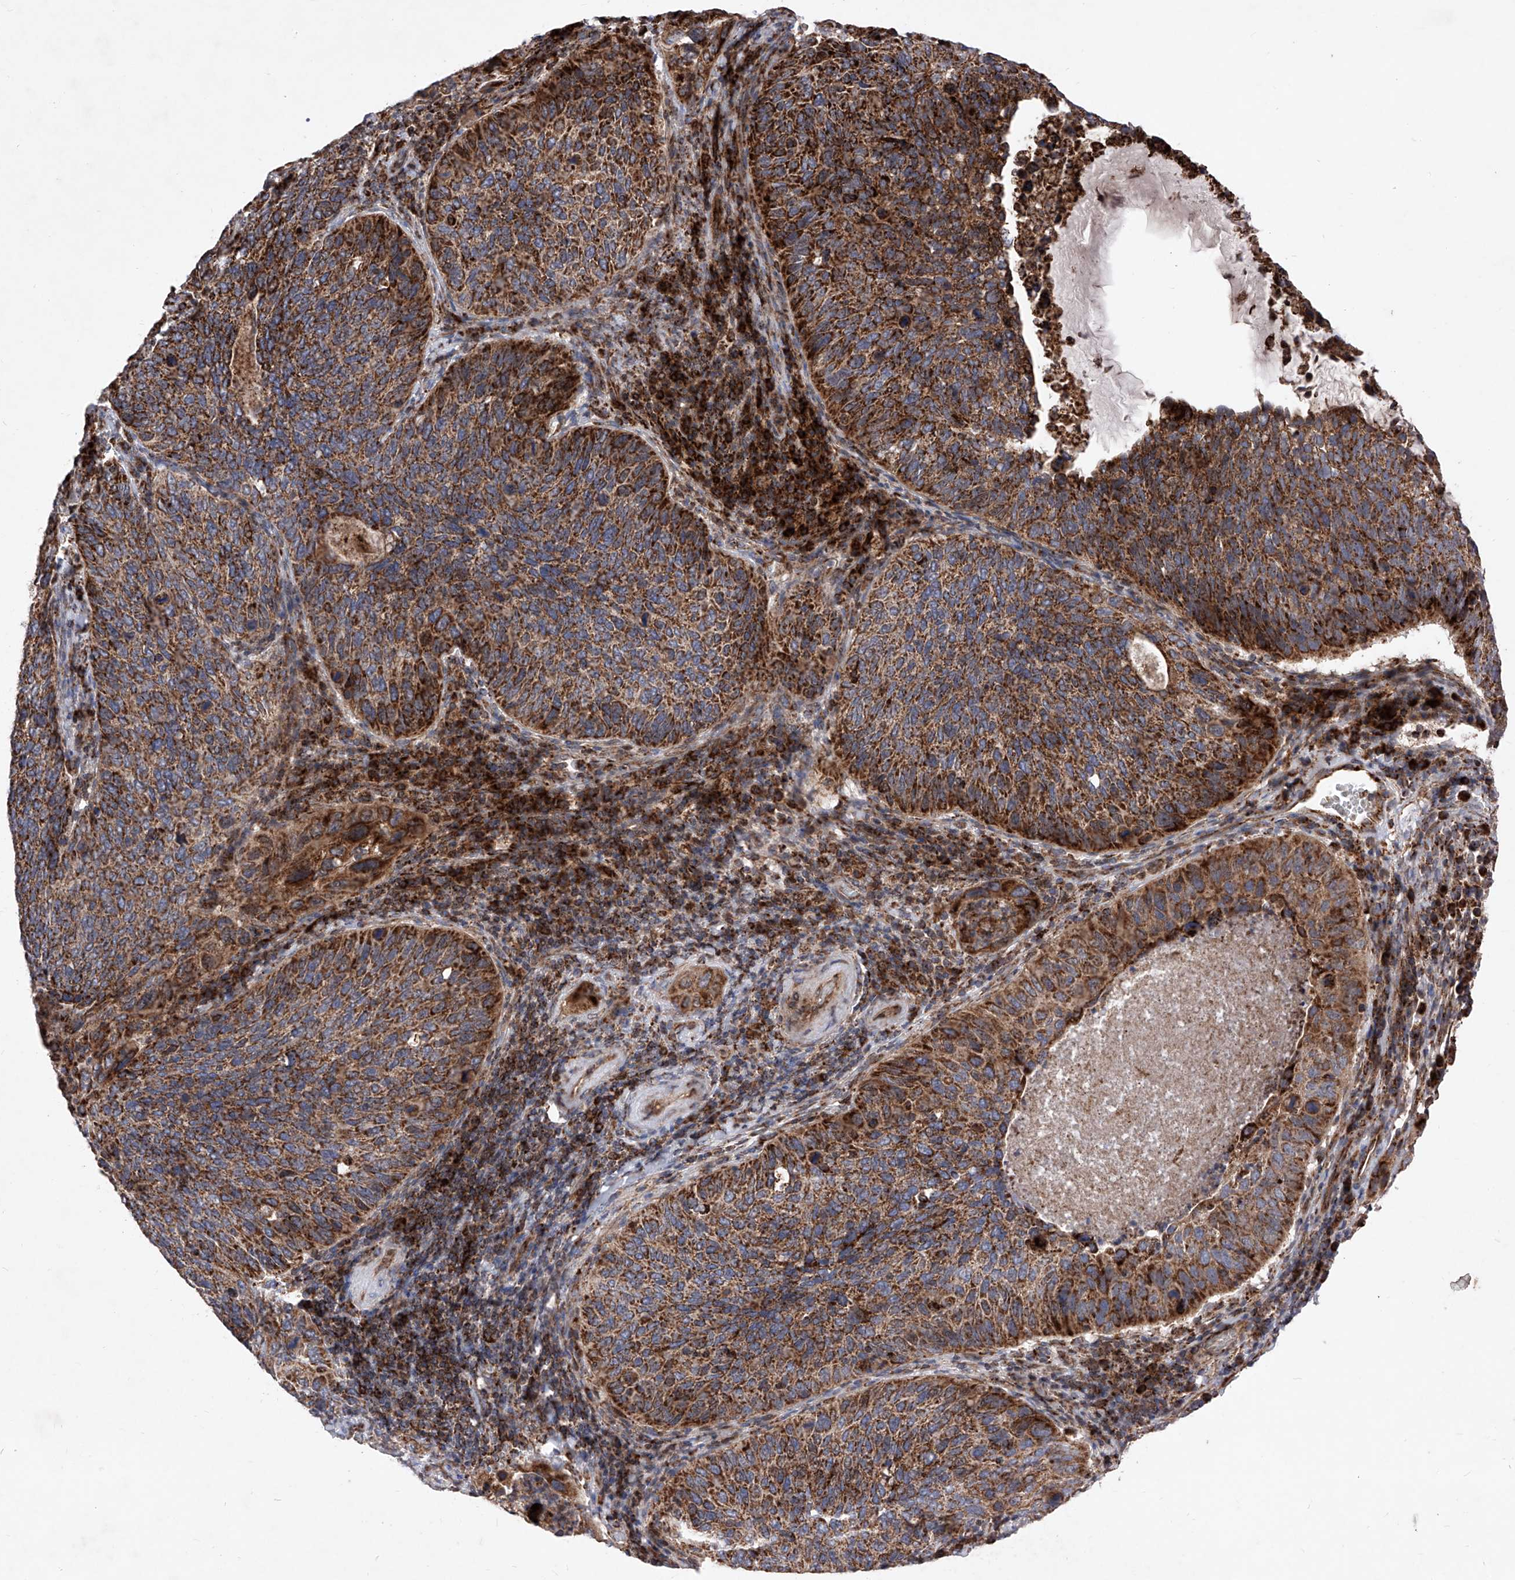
{"staining": {"intensity": "strong", "quantity": ">75%", "location": "cytoplasmic/membranous"}, "tissue": "cervical cancer", "cell_type": "Tumor cells", "image_type": "cancer", "snomed": [{"axis": "morphology", "description": "Squamous cell carcinoma, NOS"}, {"axis": "topography", "description": "Cervix"}], "caption": "A photomicrograph showing strong cytoplasmic/membranous positivity in approximately >75% of tumor cells in cervical cancer (squamous cell carcinoma), as visualized by brown immunohistochemical staining.", "gene": "SEMA6A", "patient": {"sex": "female", "age": 38}}